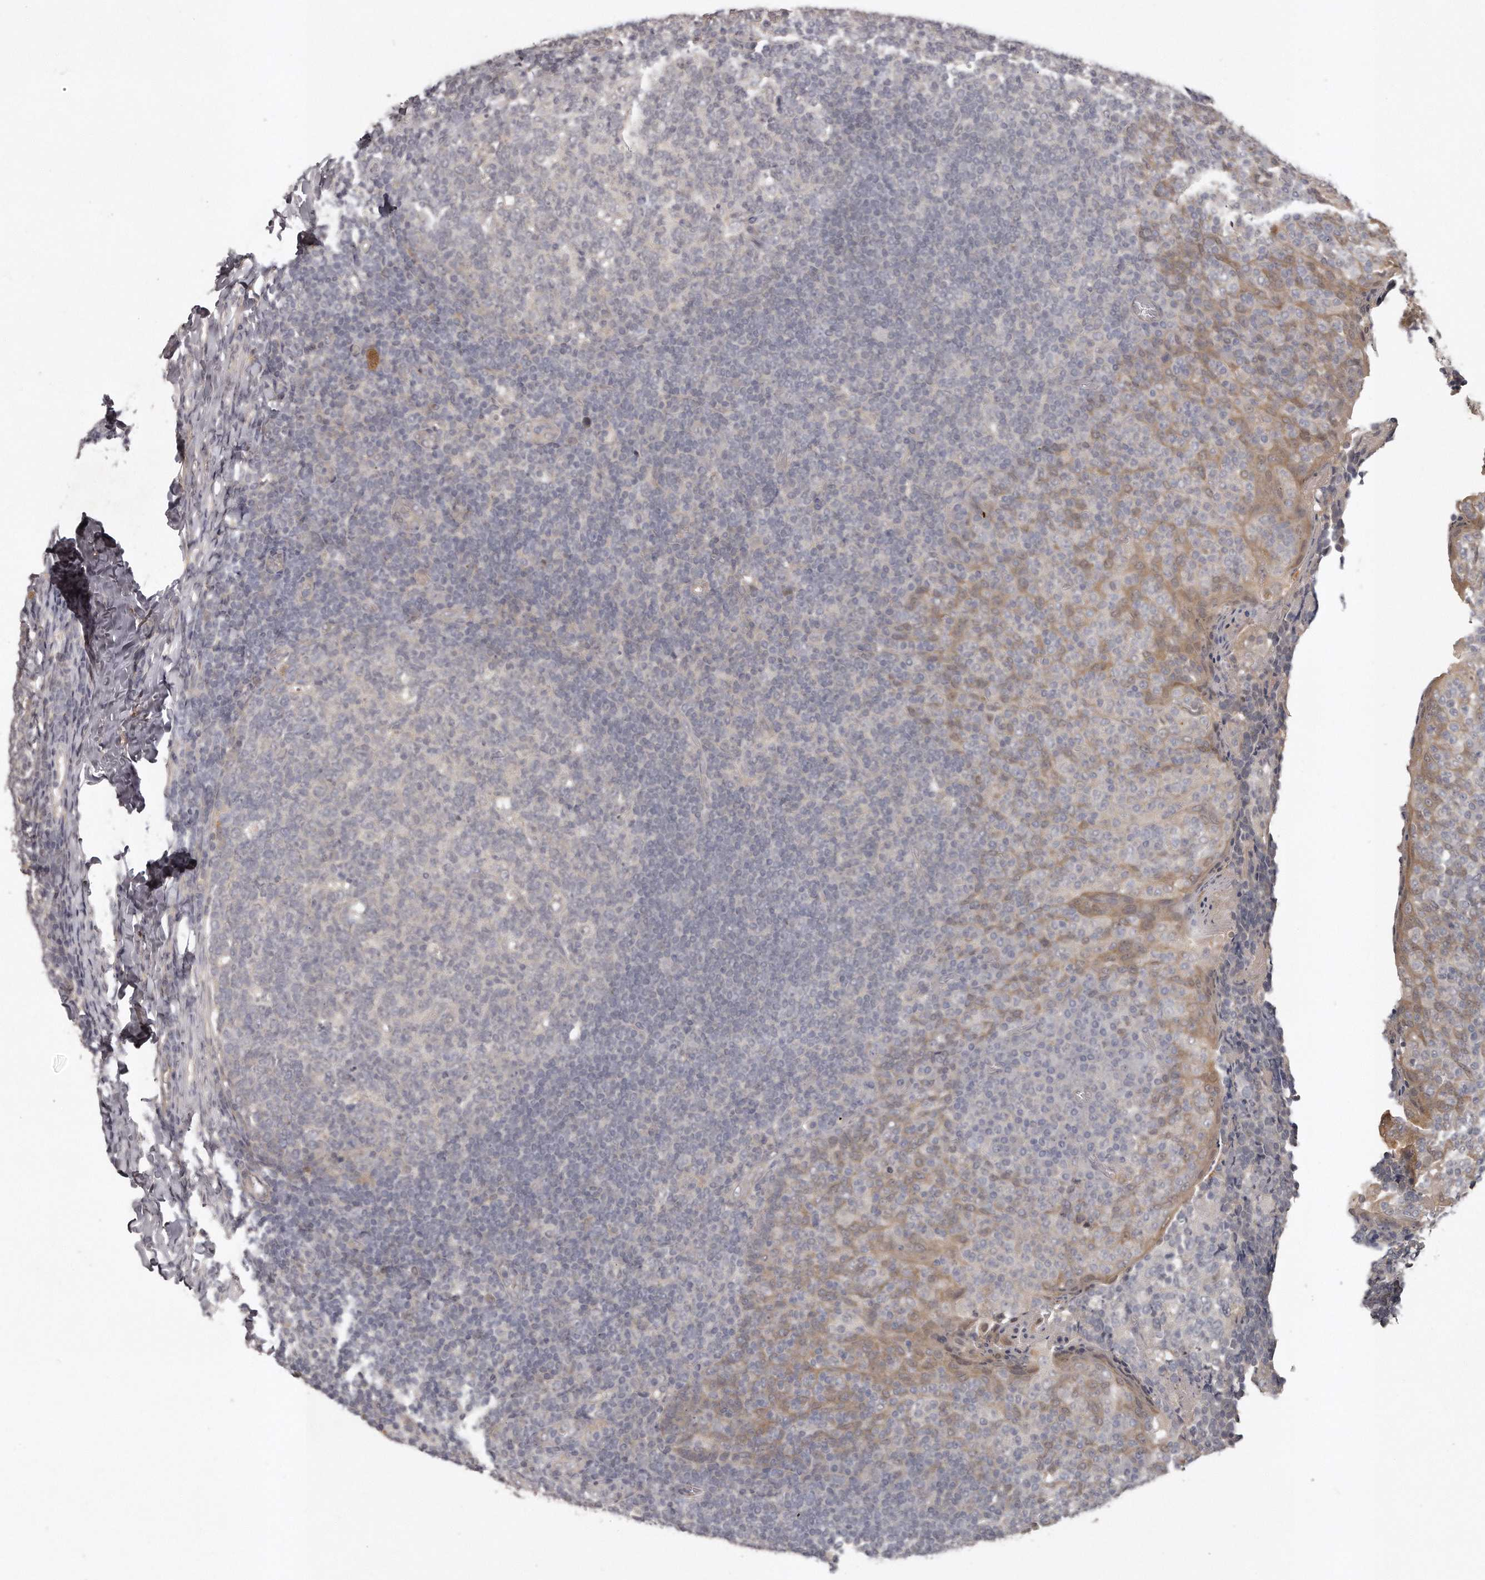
{"staining": {"intensity": "negative", "quantity": "none", "location": "none"}, "tissue": "tonsil", "cell_type": "Germinal center cells", "image_type": "normal", "snomed": [{"axis": "morphology", "description": "Normal tissue, NOS"}, {"axis": "topography", "description": "Tonsil"}], "caption": "Immunohistochemistry photomicrograph of benign tonsil: tonsil stained with DAB (3,3'-diaminobenzidine) demonstrates no significant protein expression in germinal center cells. (DAB immunohistochemistry visualized using brightfield microscopy, high magnification).", "gene": "GGCT", "patient": {"sex": "female", "age": 19}}